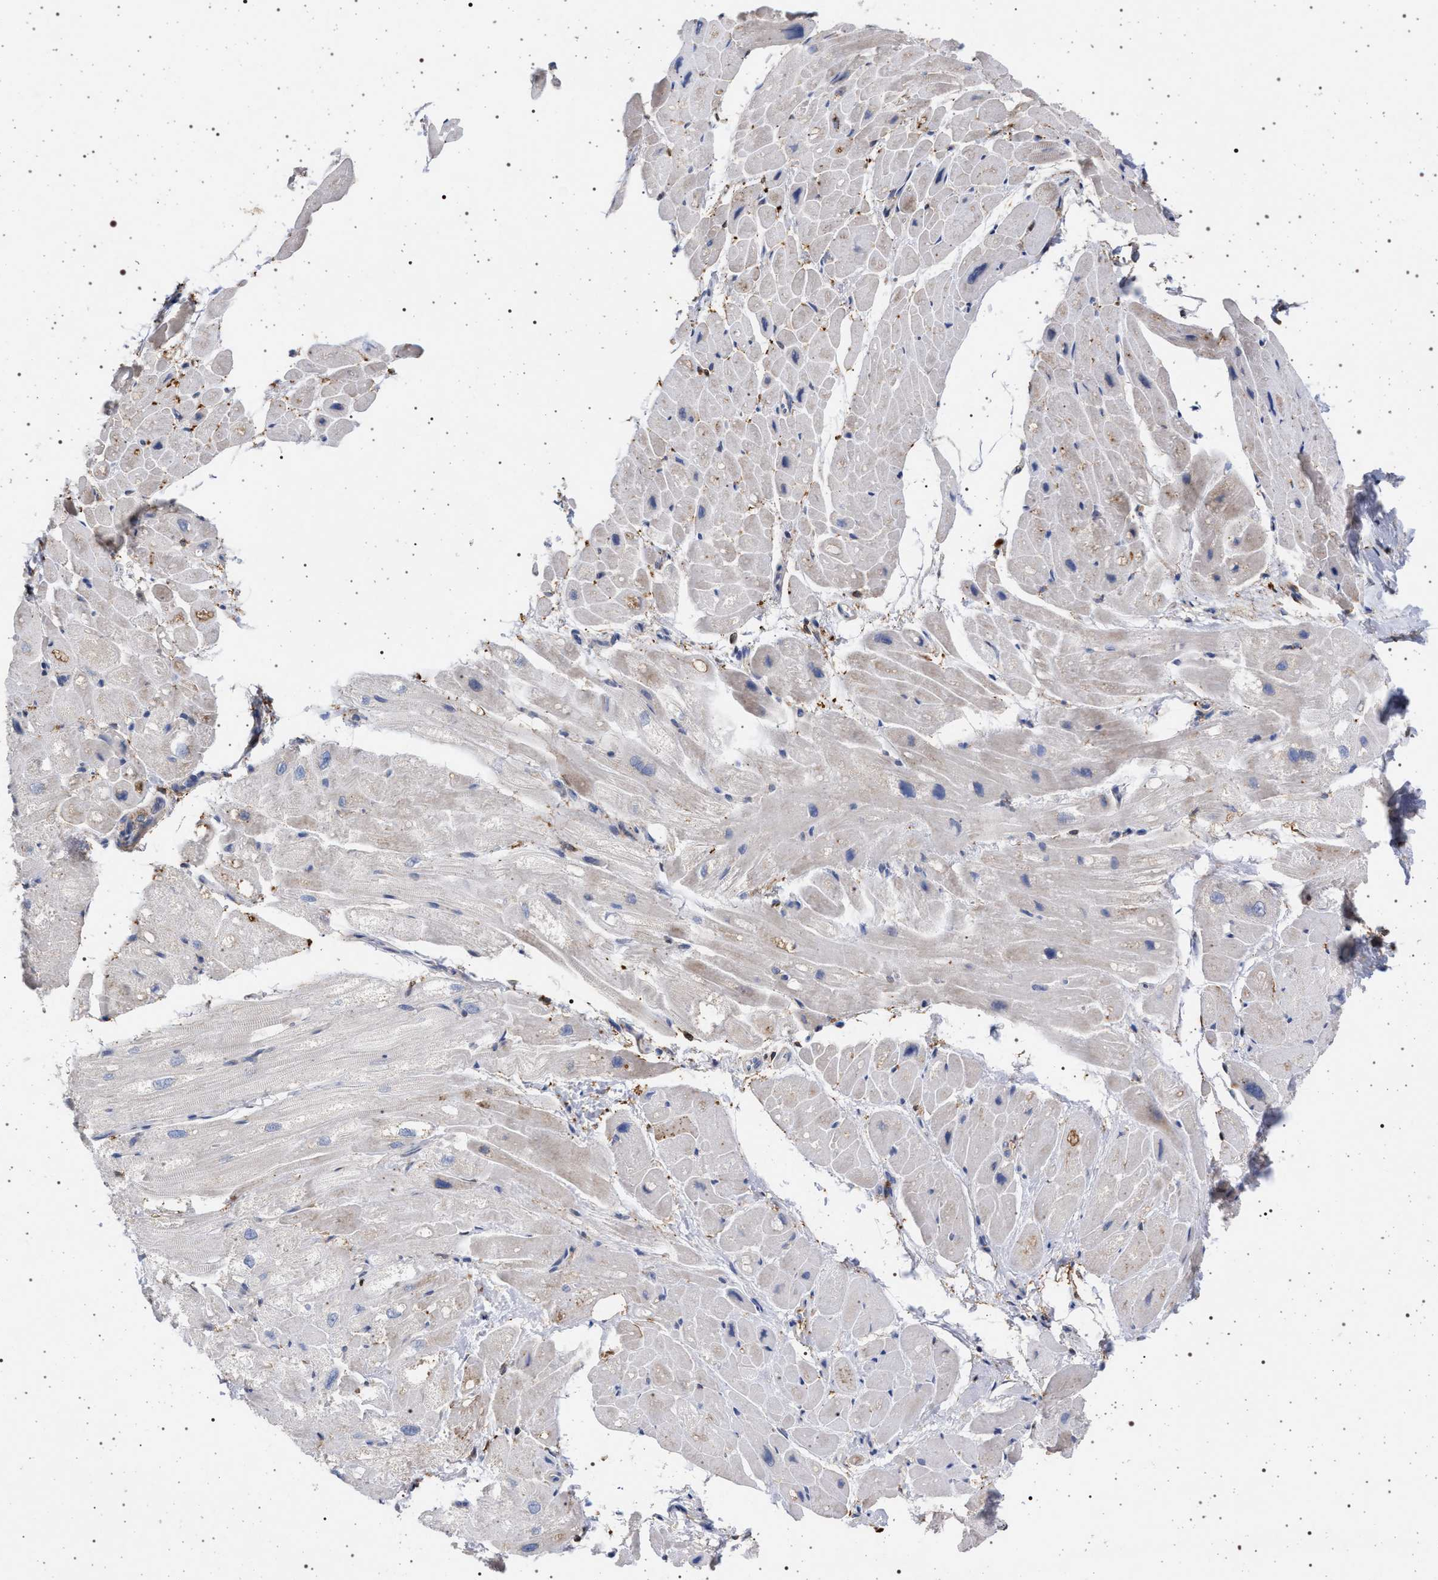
{"staining": {"intensity": "weak", "quantity": "<25%", "location": "cytoplasmic/membranous"}, "tissue": "heart muscle", "cell_type": "Cardiomyocytes", "image_type": "normal", "snomed": [{"axis": "morphology", "description": "Normal tissue, NOS"}, {"axis": "topography", "description": "Heart"}], "caption": "Protein analysis of normal heart muscle shows no significant expression in cardiomyocytes.", "gene": "PLG", "patient": {"sex": "male", "age": 49}}